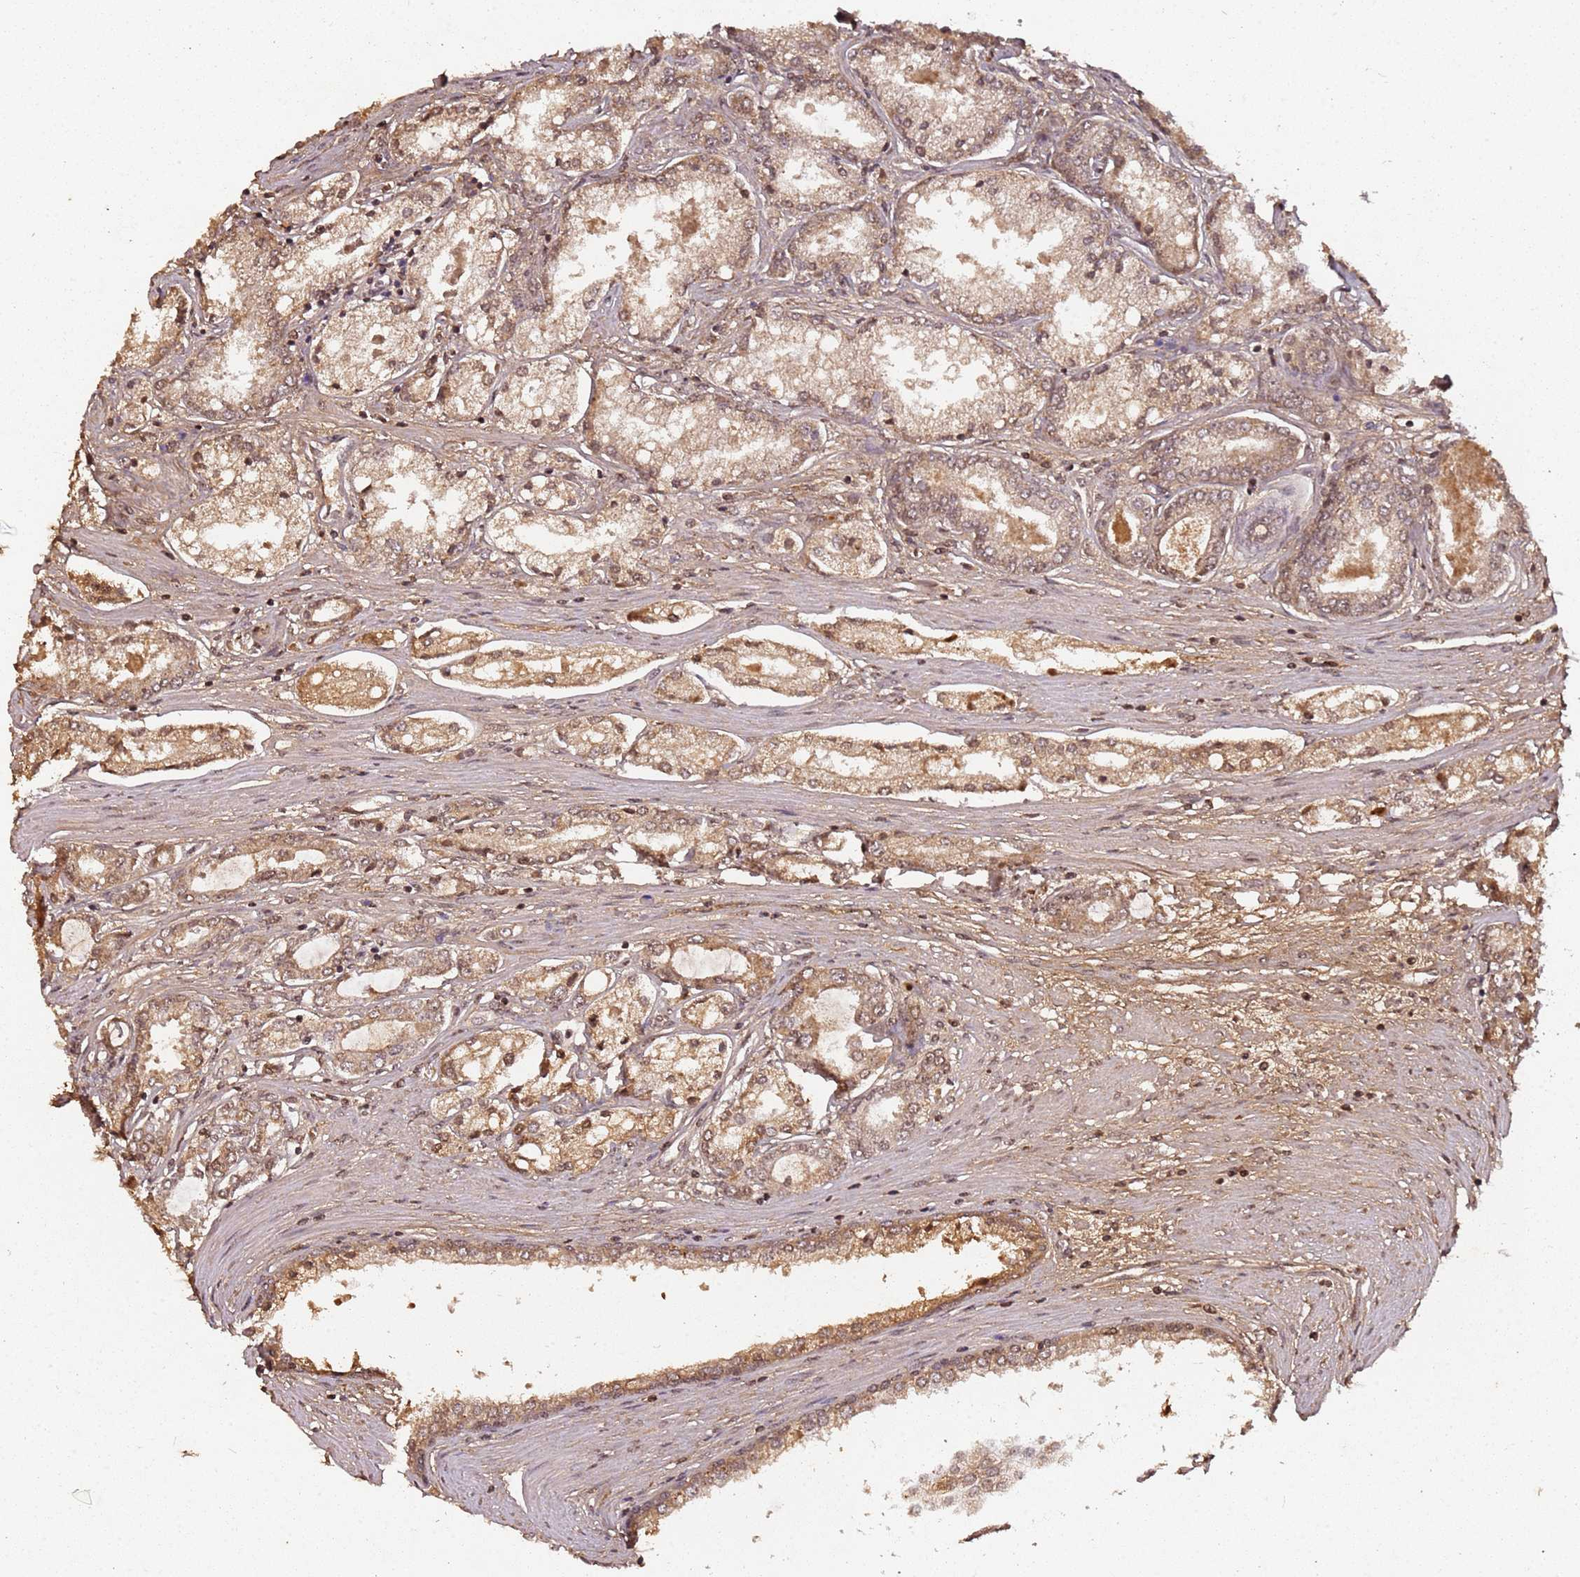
{"staining": {"intensity": "moderate", "quantity": ">75%", "location": "cytoplasmic/membranous,nuclear"}, "tissue": "prostate cancer", "cell_type": "Tumor cells", "image_type": "cancer", "snomed": [{"axis": "morphology", "description": "Adenocarcinoma, Low grade"}, {"axis": "topography", "description": "Prostate"}], "caption": "Protein expression analysis of human adenocarcinoma (low-grade) (prostate) reveals moderate cytoplasmic/membranous and nuclear expression in about >75% of tumor cells.", "gene": "COL1A2", "patient": {"sex": "male", "age": 68}}